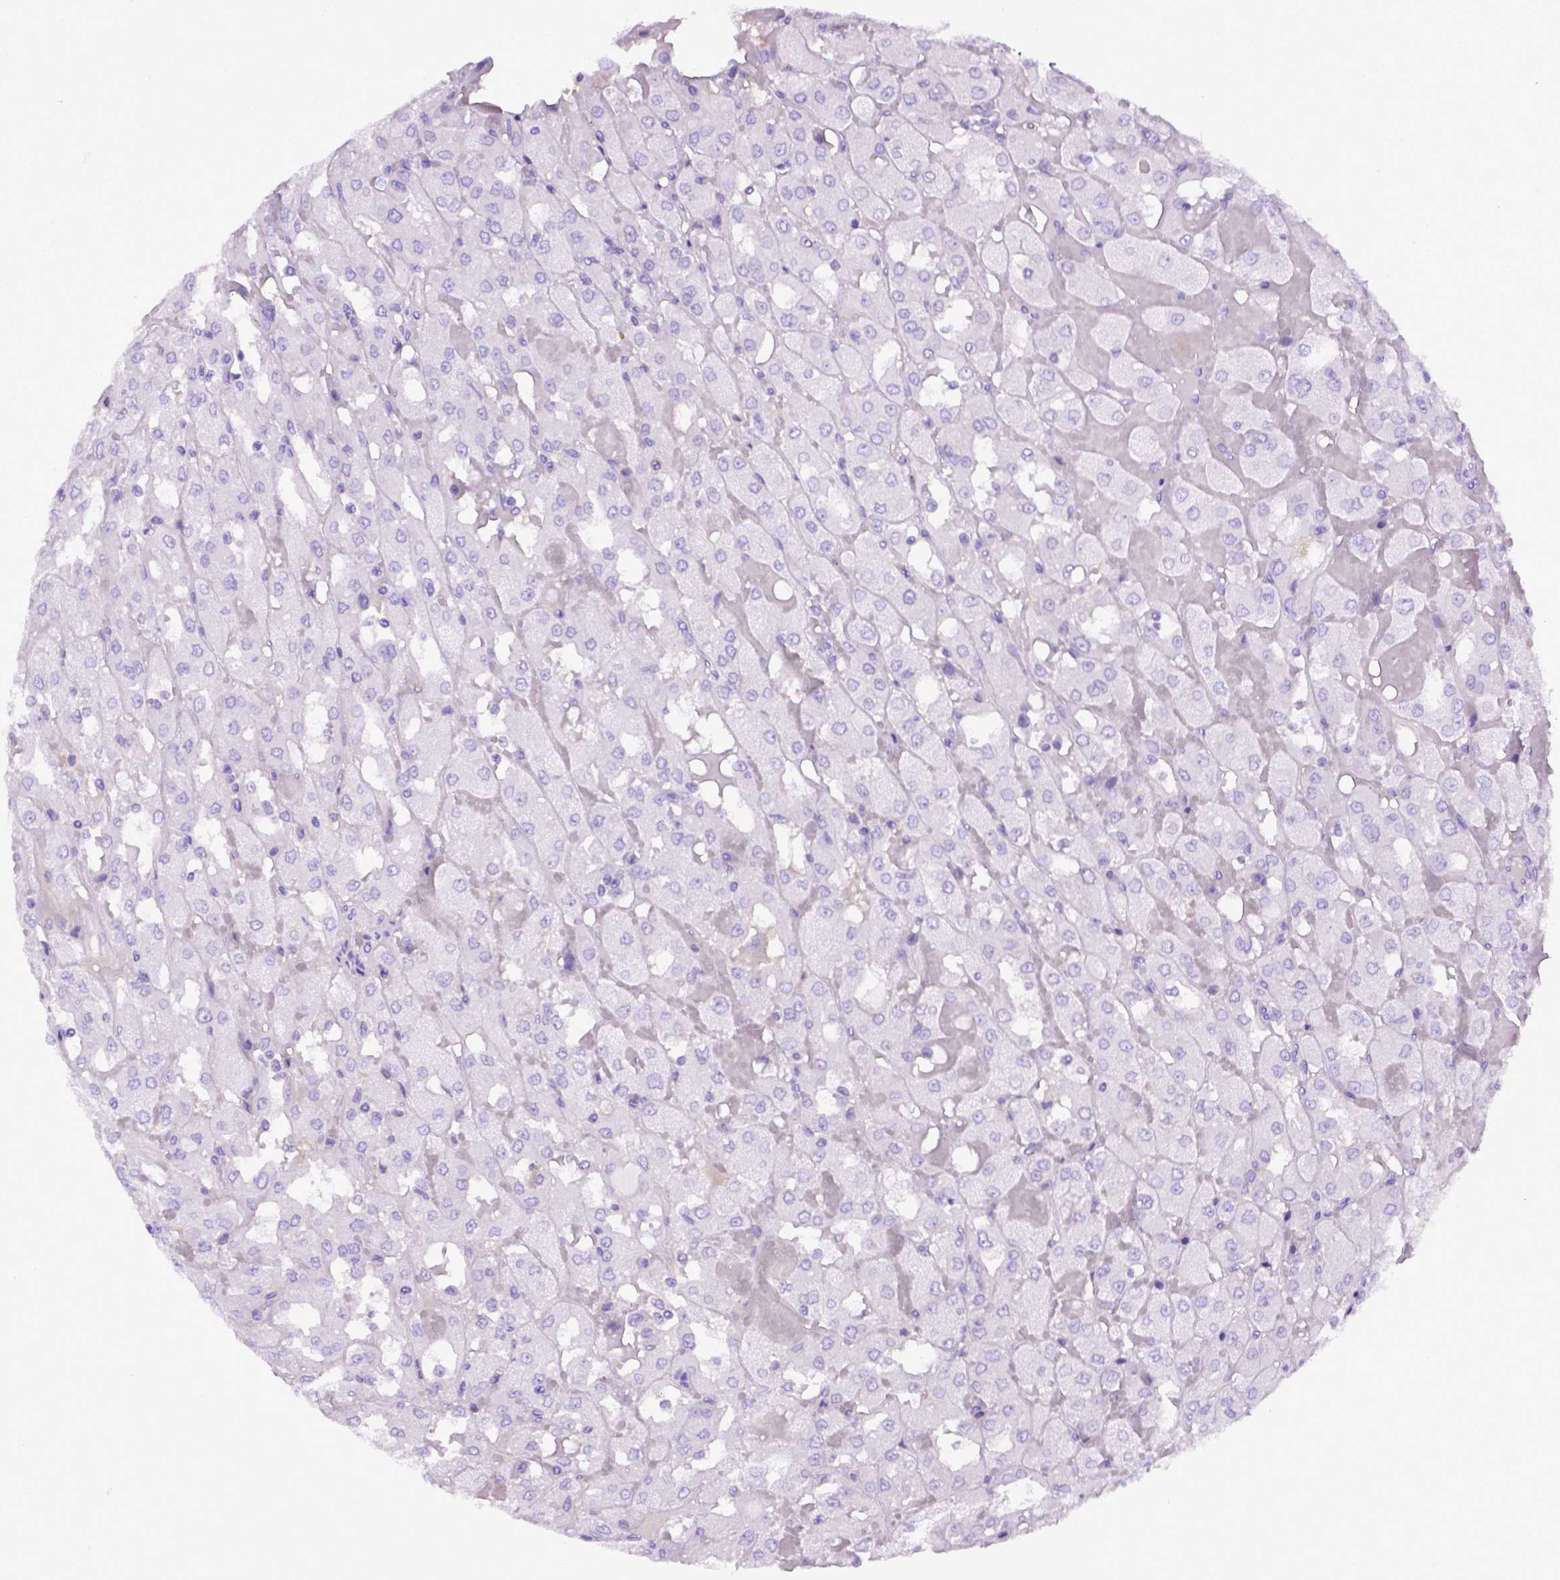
{"staining": {"intensity": "negative", "quantity": "none", "location": "none"}, "tissue": "renal cancer", "cell_type": "Tumor cells", "image_type": "cancer", "snomed": [{"axis": "morphology", "description": "Adenocarcinoma, NOS"}, {"axis": "topography", "description": "Kidney"}], "caption": "An immunohistochemistry (IHC) image of adenocarcinoma (renal) is shown. There is no staining in tumor cells of adenocarcinoma (renal).", "gene": "ITIH4", "patient": {"sex": "male", "age": 72}}